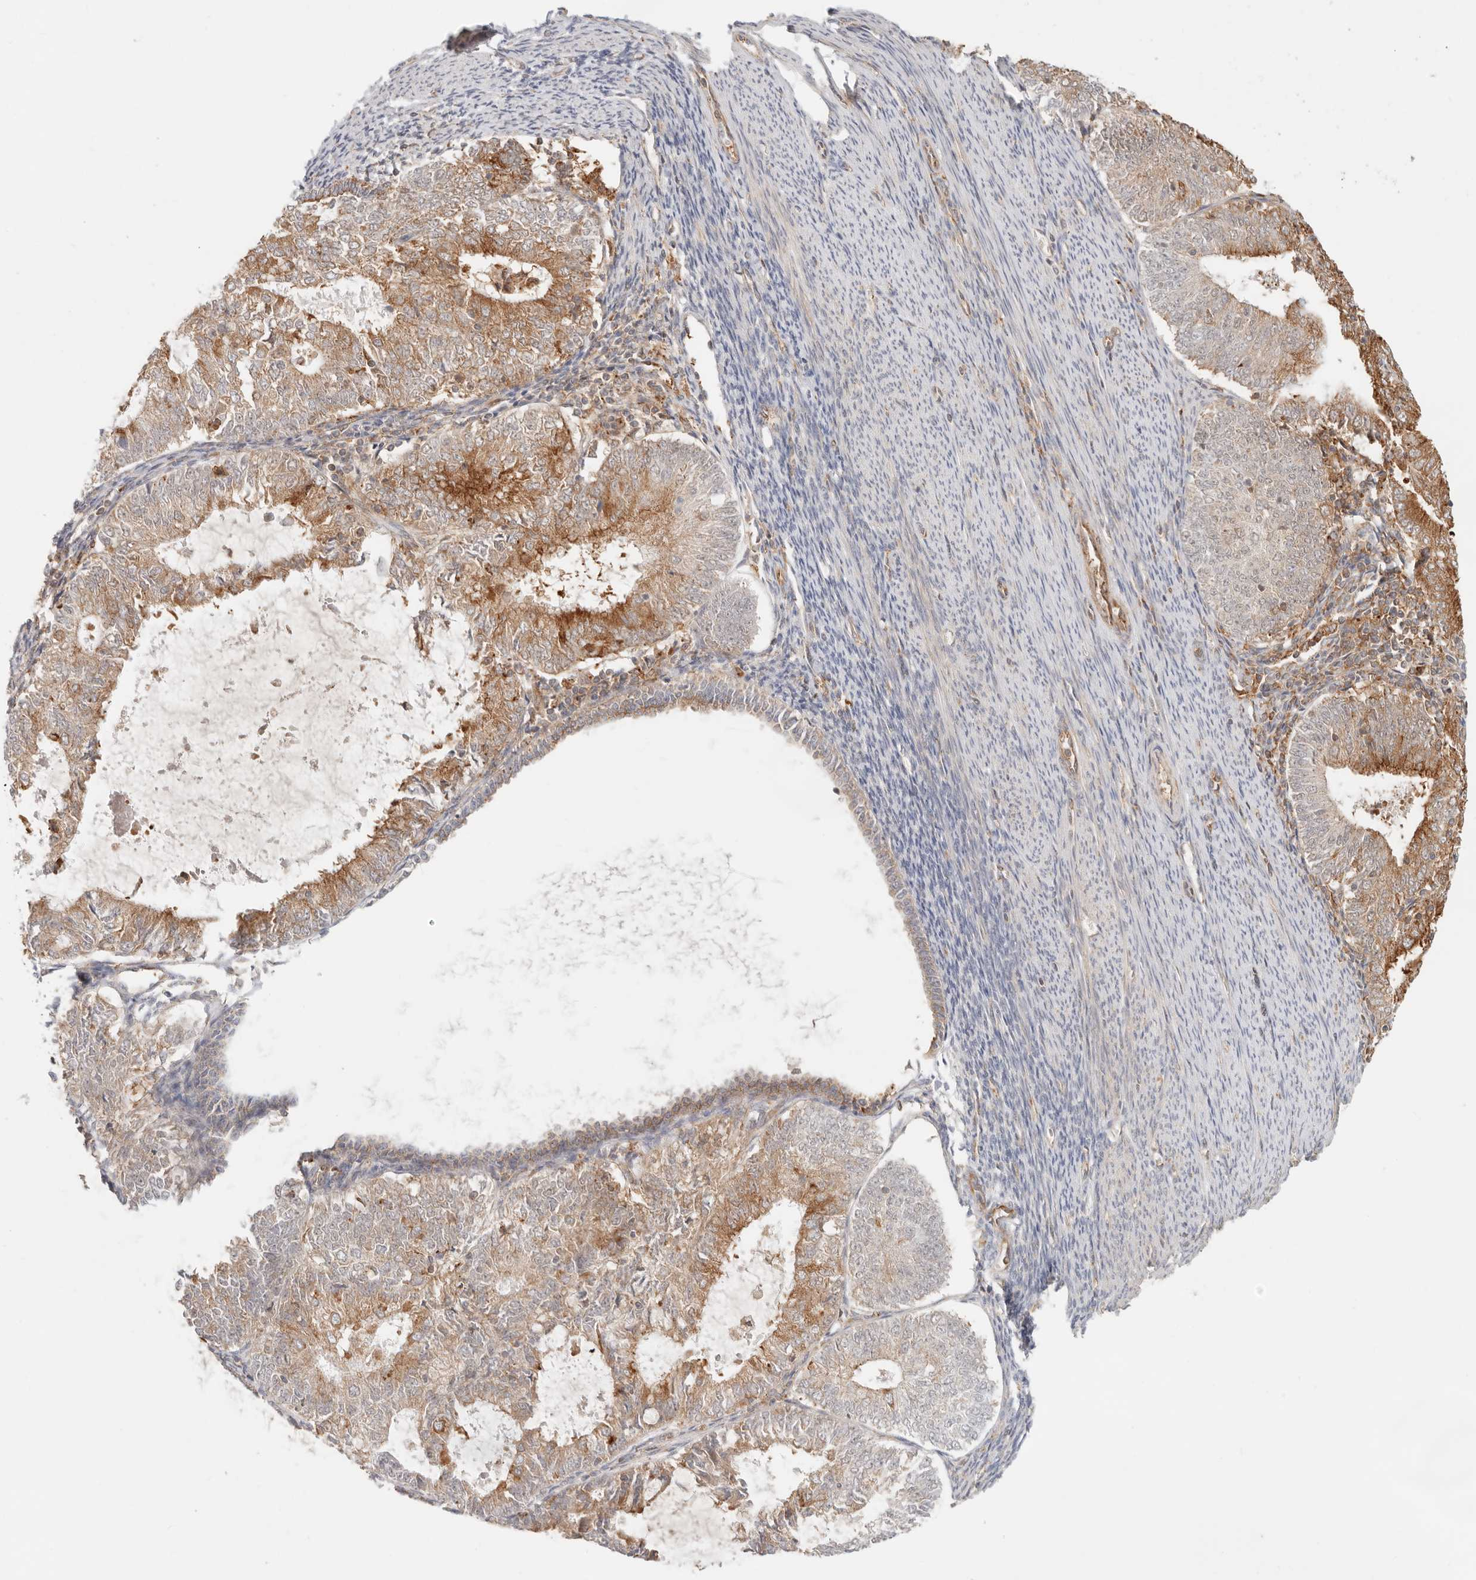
{"staining": {"intensity": "moderate", "quantity": ">75%", "location": "cytoplasmic/membranous"}, "tissue": "endometrial cancer", "cell_type": "Tumor cells", "image_type": "cancer", "snomed": [{"axis": "morphology", "description": "Adenocarcinoma, NOS"}, {"axis": "topography", "description": "Endometrium"}], "caption": "Immunohistochemical staining of human endometrial cancer (adenocarcinoma) shows moderate cytoplasmic/membranous protein staining in about >75% of tumor cells. Immunohistochemistry stains the protein of interest in brown and the nuclei are stained blue.", "gene": "HEXD", "patient": {"sex": "female", "age": 57}}